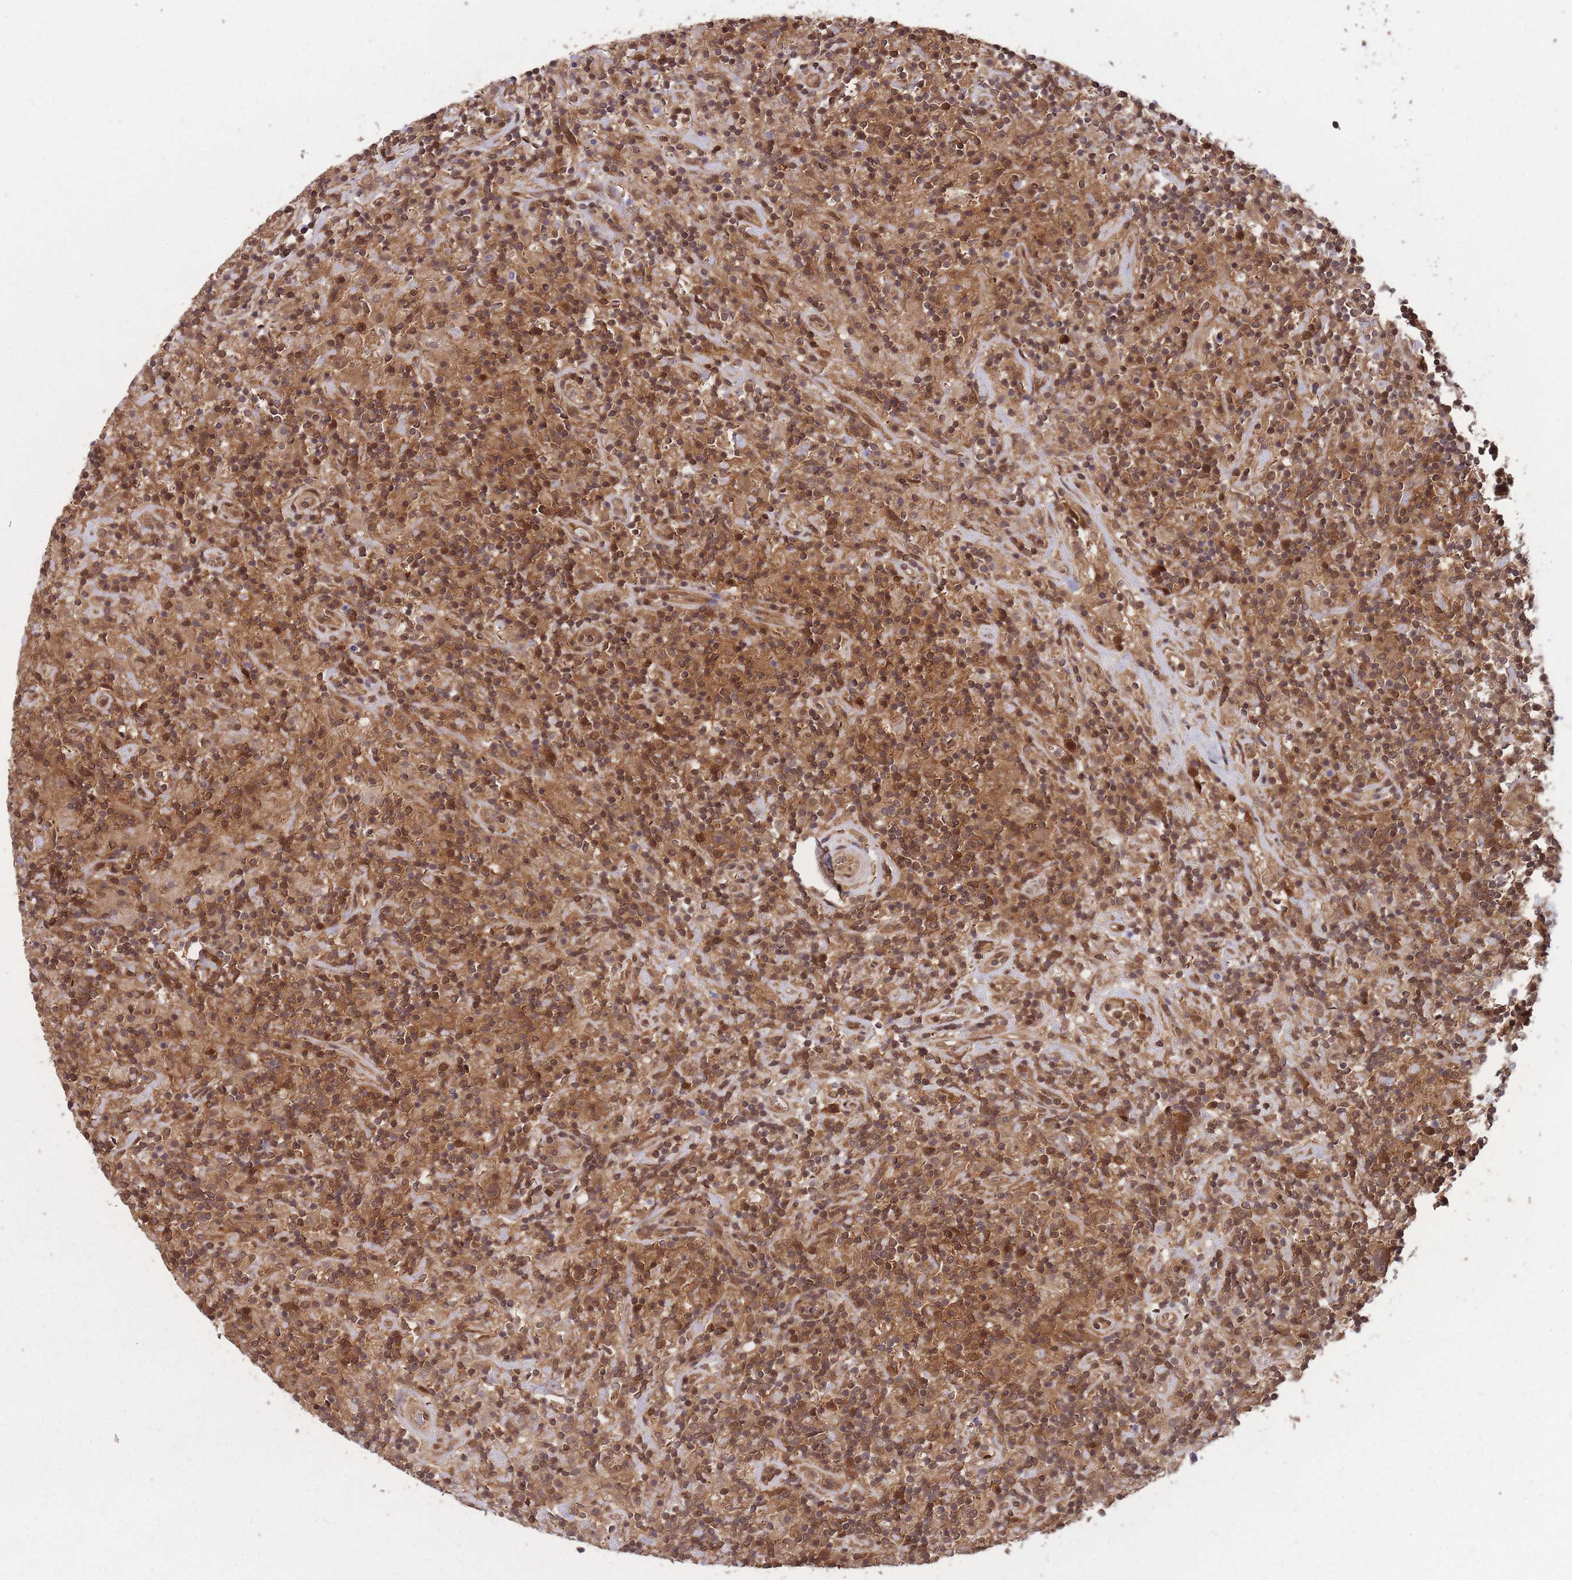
{"staining": {"intensity": "moderate", "quantity": ">75%", "location": "cytoplasmic/membranous"}, "tissue": "lymphoma", "cell_type": "Tumor cells", "image_type": "cancer", "snomed": [{"axis": "morphology", "description": "Hodgkin's disease, NOS"}, {"axis": "topography", "description": "Lymph node"}], "caption": "Immunohistochemistry staining of lymphoma, which reveals medium levels of moderate cytoplasmic/membranous staining in about >75% of tumor cells indicating moderate cytoplasmic/membranous protein expression. The staining was performed using DAB (3,3'-diaminobenzidine) (brown) for protein detection and nuclei were counterstained in hematoxylin (blue).", "gene": "PPP6R3", "patient": {"sex": "male", "age": 70}}